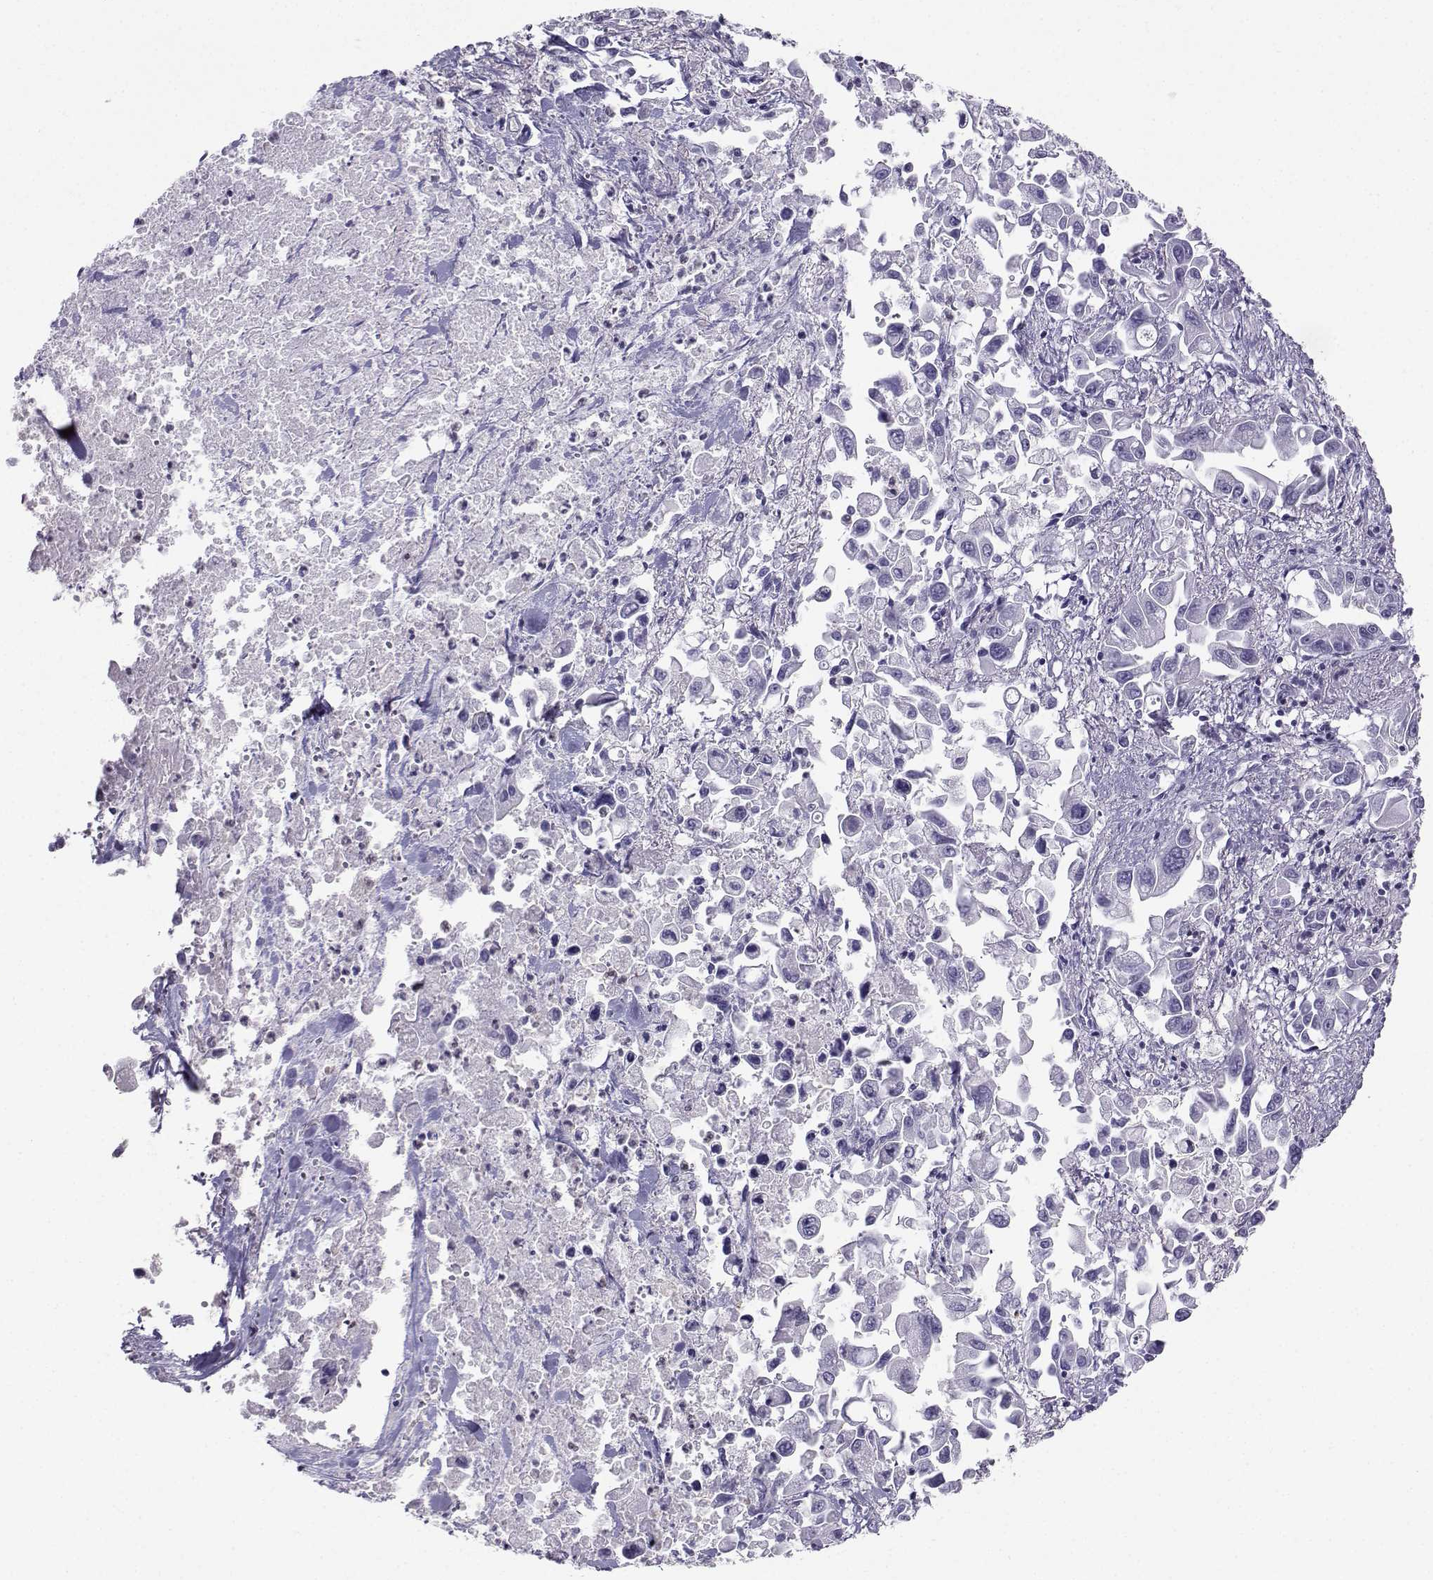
{"staining": {"intensity": "negative", "quantity": "none", "location": "none"}, "tissue": "pancreatic cancer", "cell_type": "Tumor cells", "image_type": "cancer", "snomed": [{"axis": "morphology", "description": "Adenocarcinoma, NOS"}, {"axis": "topography", "description": "Pancreas"}], "caption": "Immunohistochemistry histopathology image of neoplastic tissue: adenocarcinoma (pancreatic) stained with DAB (3,3'-diaminobenzidine) displays no significant protein expression in tumor cells.", "gene": "TEDC2", "patient": {"sex": "female", "age": 83}}